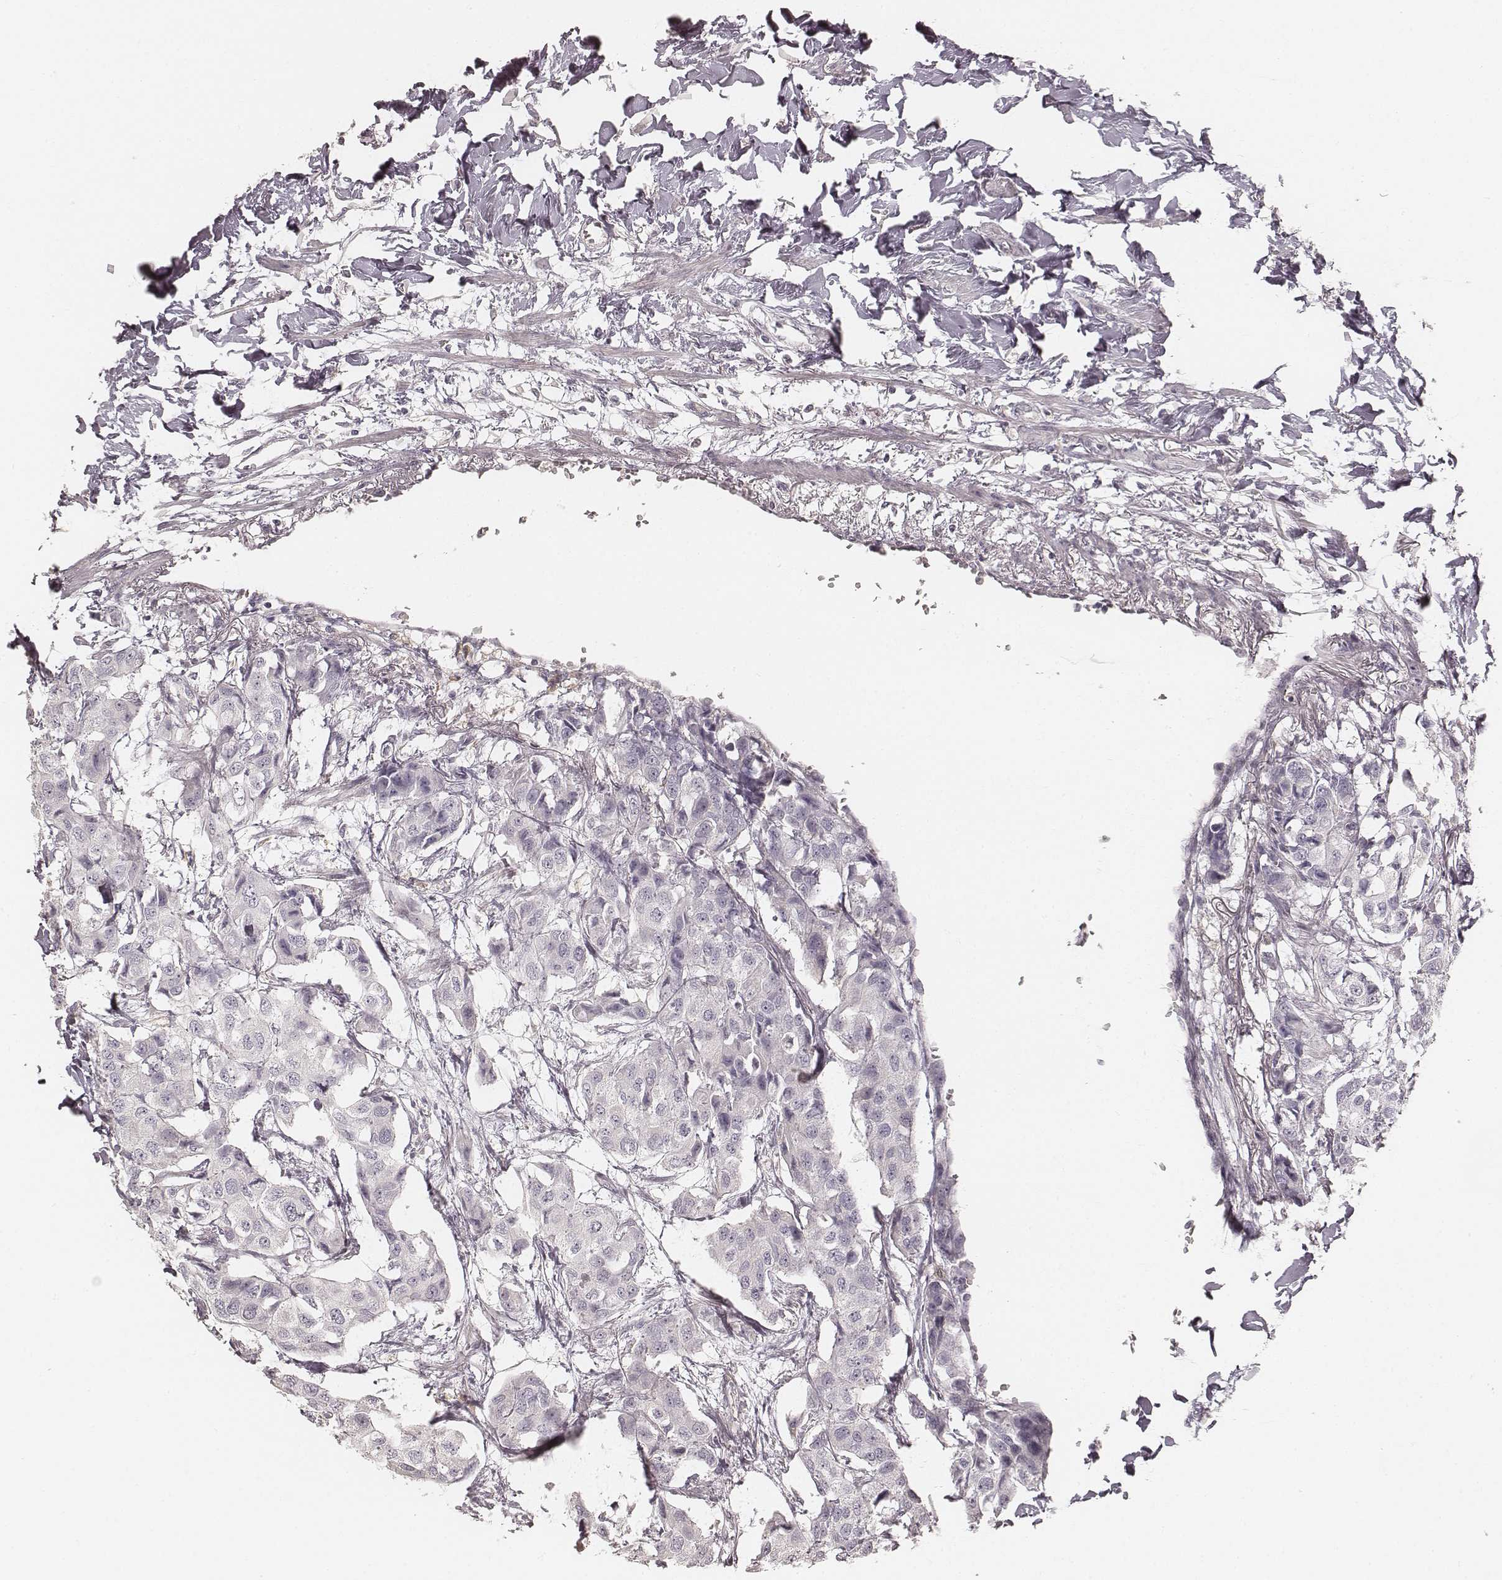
{"staining": {"intensity": "negative", "quantity": "none", "location": "none"}, "tissue": "breast cancer", "cell_type": "Tumor cells", "image_type": "cancer", "snomed": [{"axis": "morphology", "description": "Duct carcinoma"}, {"axis": "topography", "description": "Breast"}], "caption": "IHC of breast cancer (intraductal carcinoma) shows no staining in tumor cells.", "gene": "FMNL2", "patient": {"sex": "female", "age": 80}}